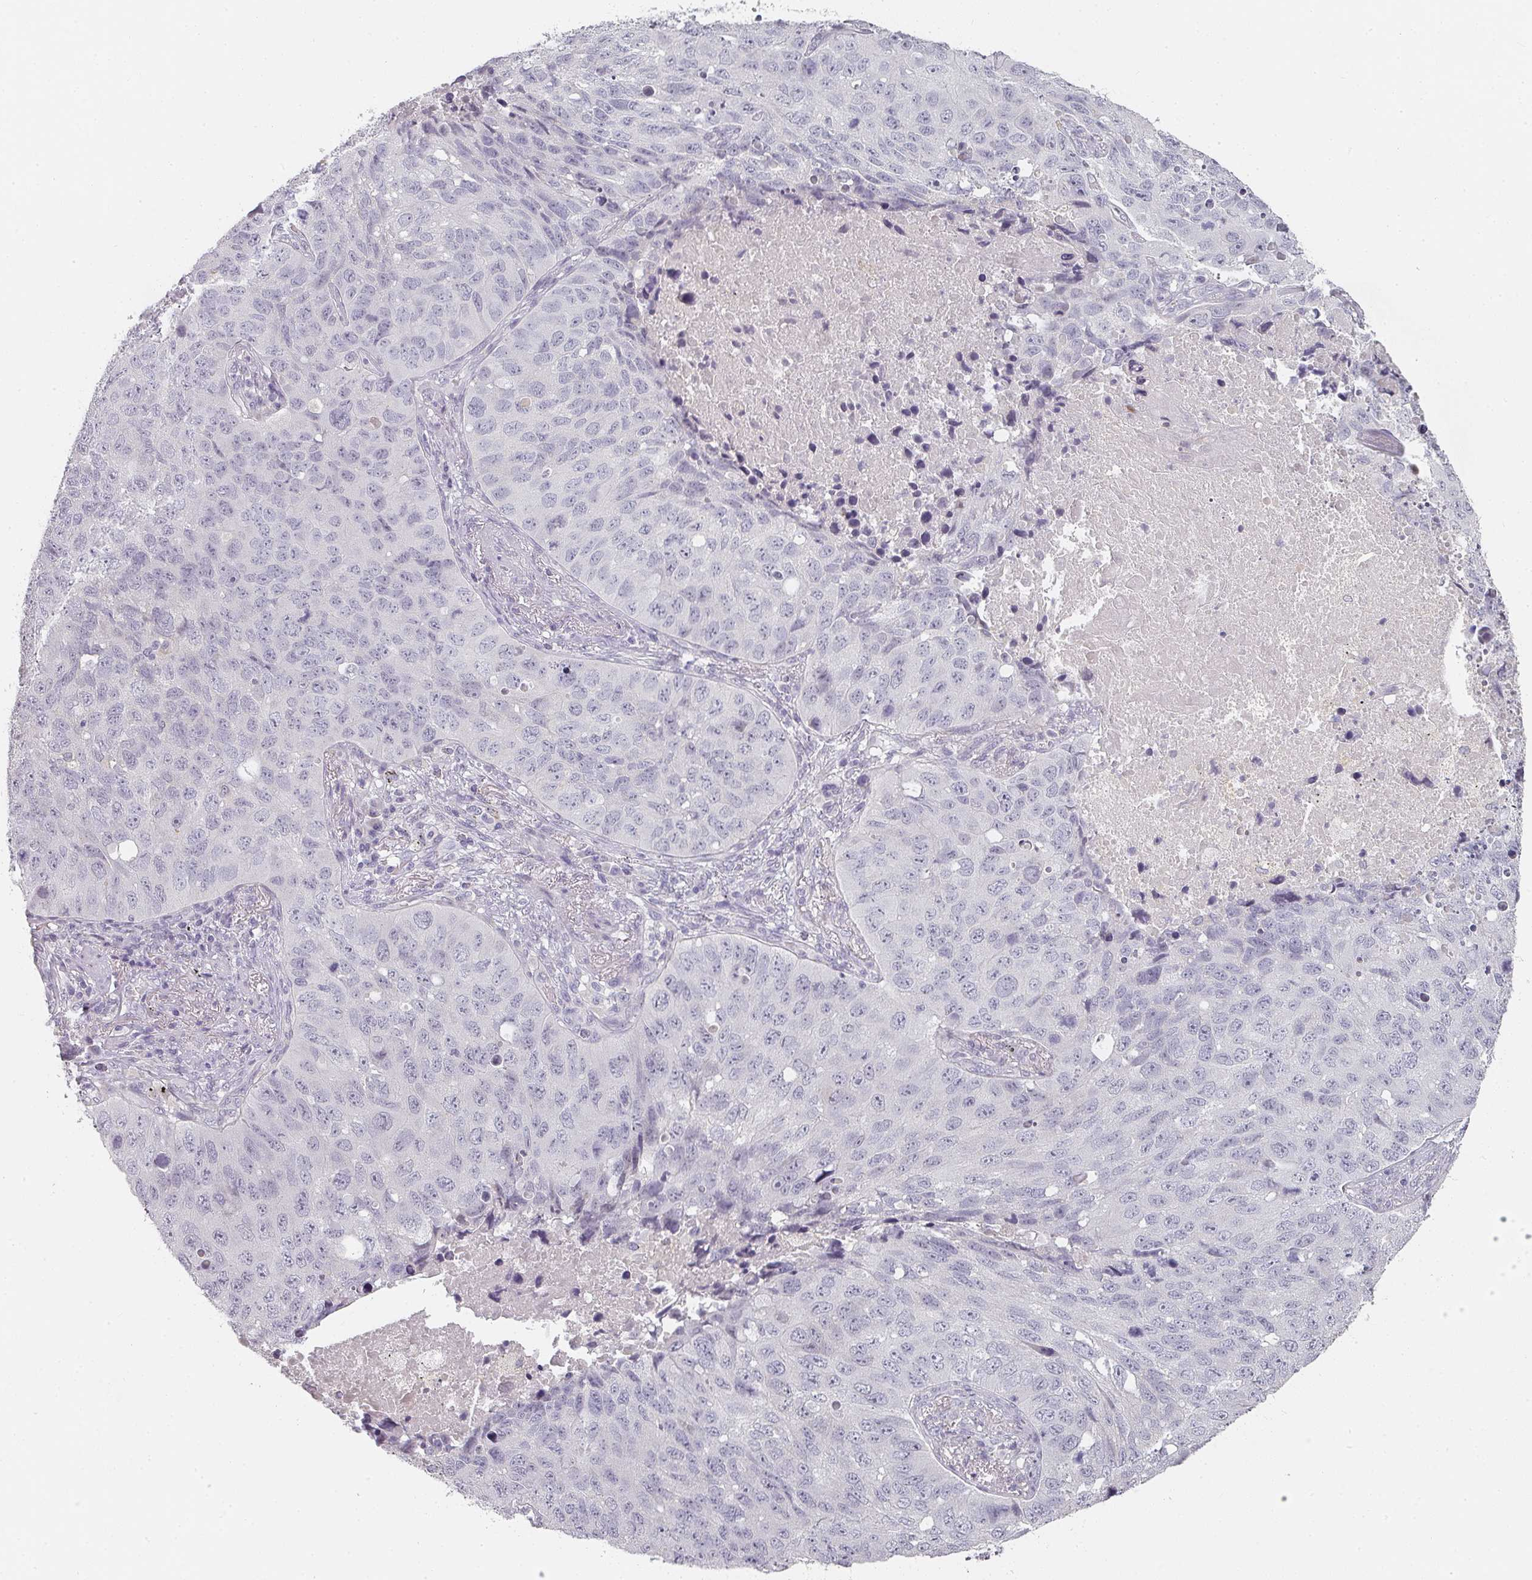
{"staining": {"intensity": "negative", "quantity": "none", "location": "none"}, "tissue": "lung cancer", "cell_type": "Tumor cells", "image_type": "cancer", "snomed": [{"axis": "morphology", "description": "Squamous cell carcinoma, NOS"}, {"axis": "topography", "description": "Lung"}], "caption": "IHC histopathology image of neoplastic tissue: human lung cancer (squamous cell carcinoma) stained with DAB shows no significant protein staining in tumor cells. (Immunohistochemistry (ihc), brightfield microscopy, high magnification).", "gene": "SHISA2", "patient": {"sex": "male", "age": 60}}